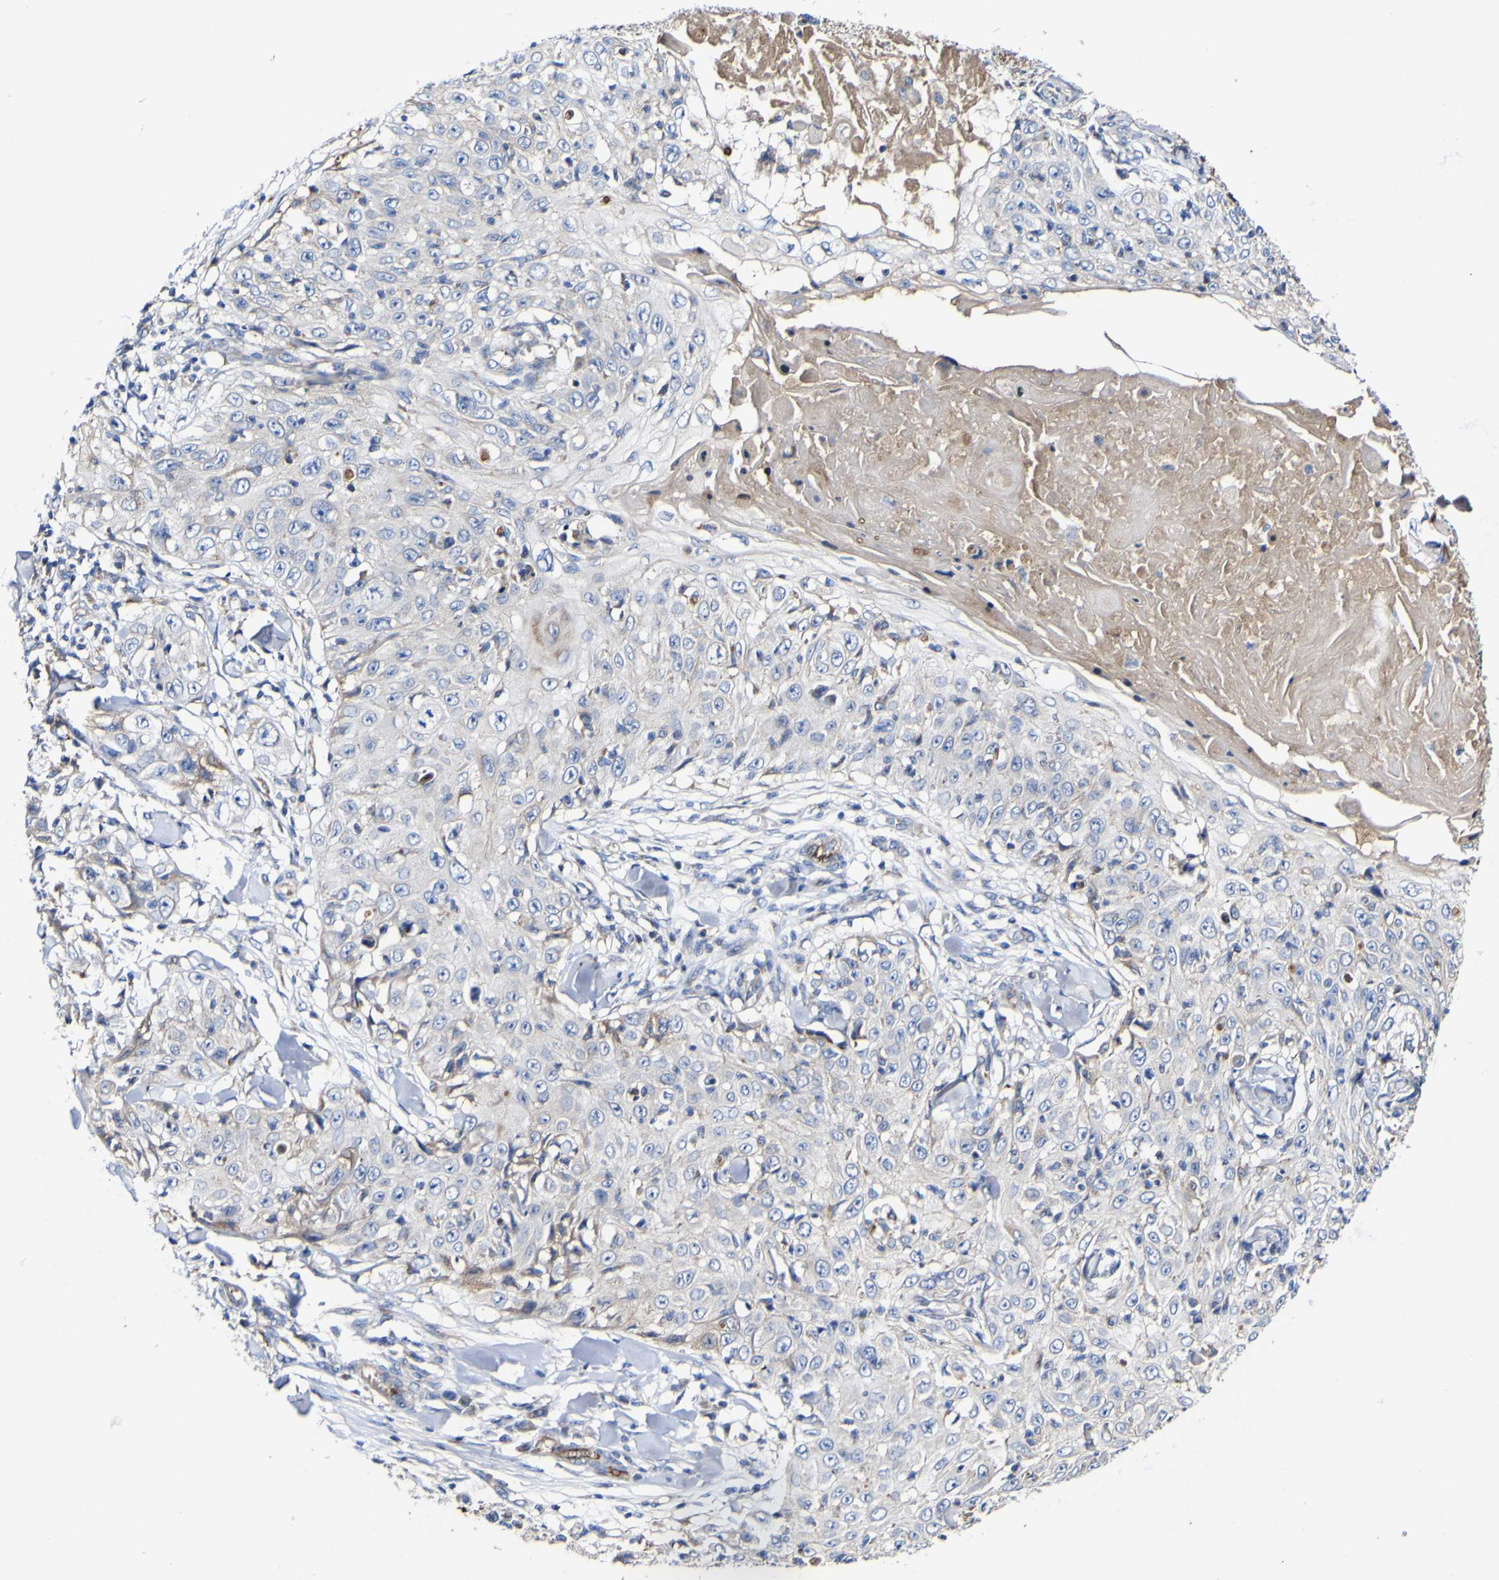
{"staining": {"intensity": "weak", "quantity": "<25%", "location": "cytoplasmic/membranous"}, "tissue": "skin cancer", "cell_type": "Tumor cells", "image_type": "cancer", "snomed": [{"axis": "morphology", "description": "Squamous cell carcinoma, NOS"}, {"axis": "topography", "description": "Skin"}], "caption": "An immunohistochemistry micrograph of skin cancer is shown. There is no staining in tumor cells of skin cancer.", "gene": "CCDC90B", "patient": {"sex": "male", "age": 86}}